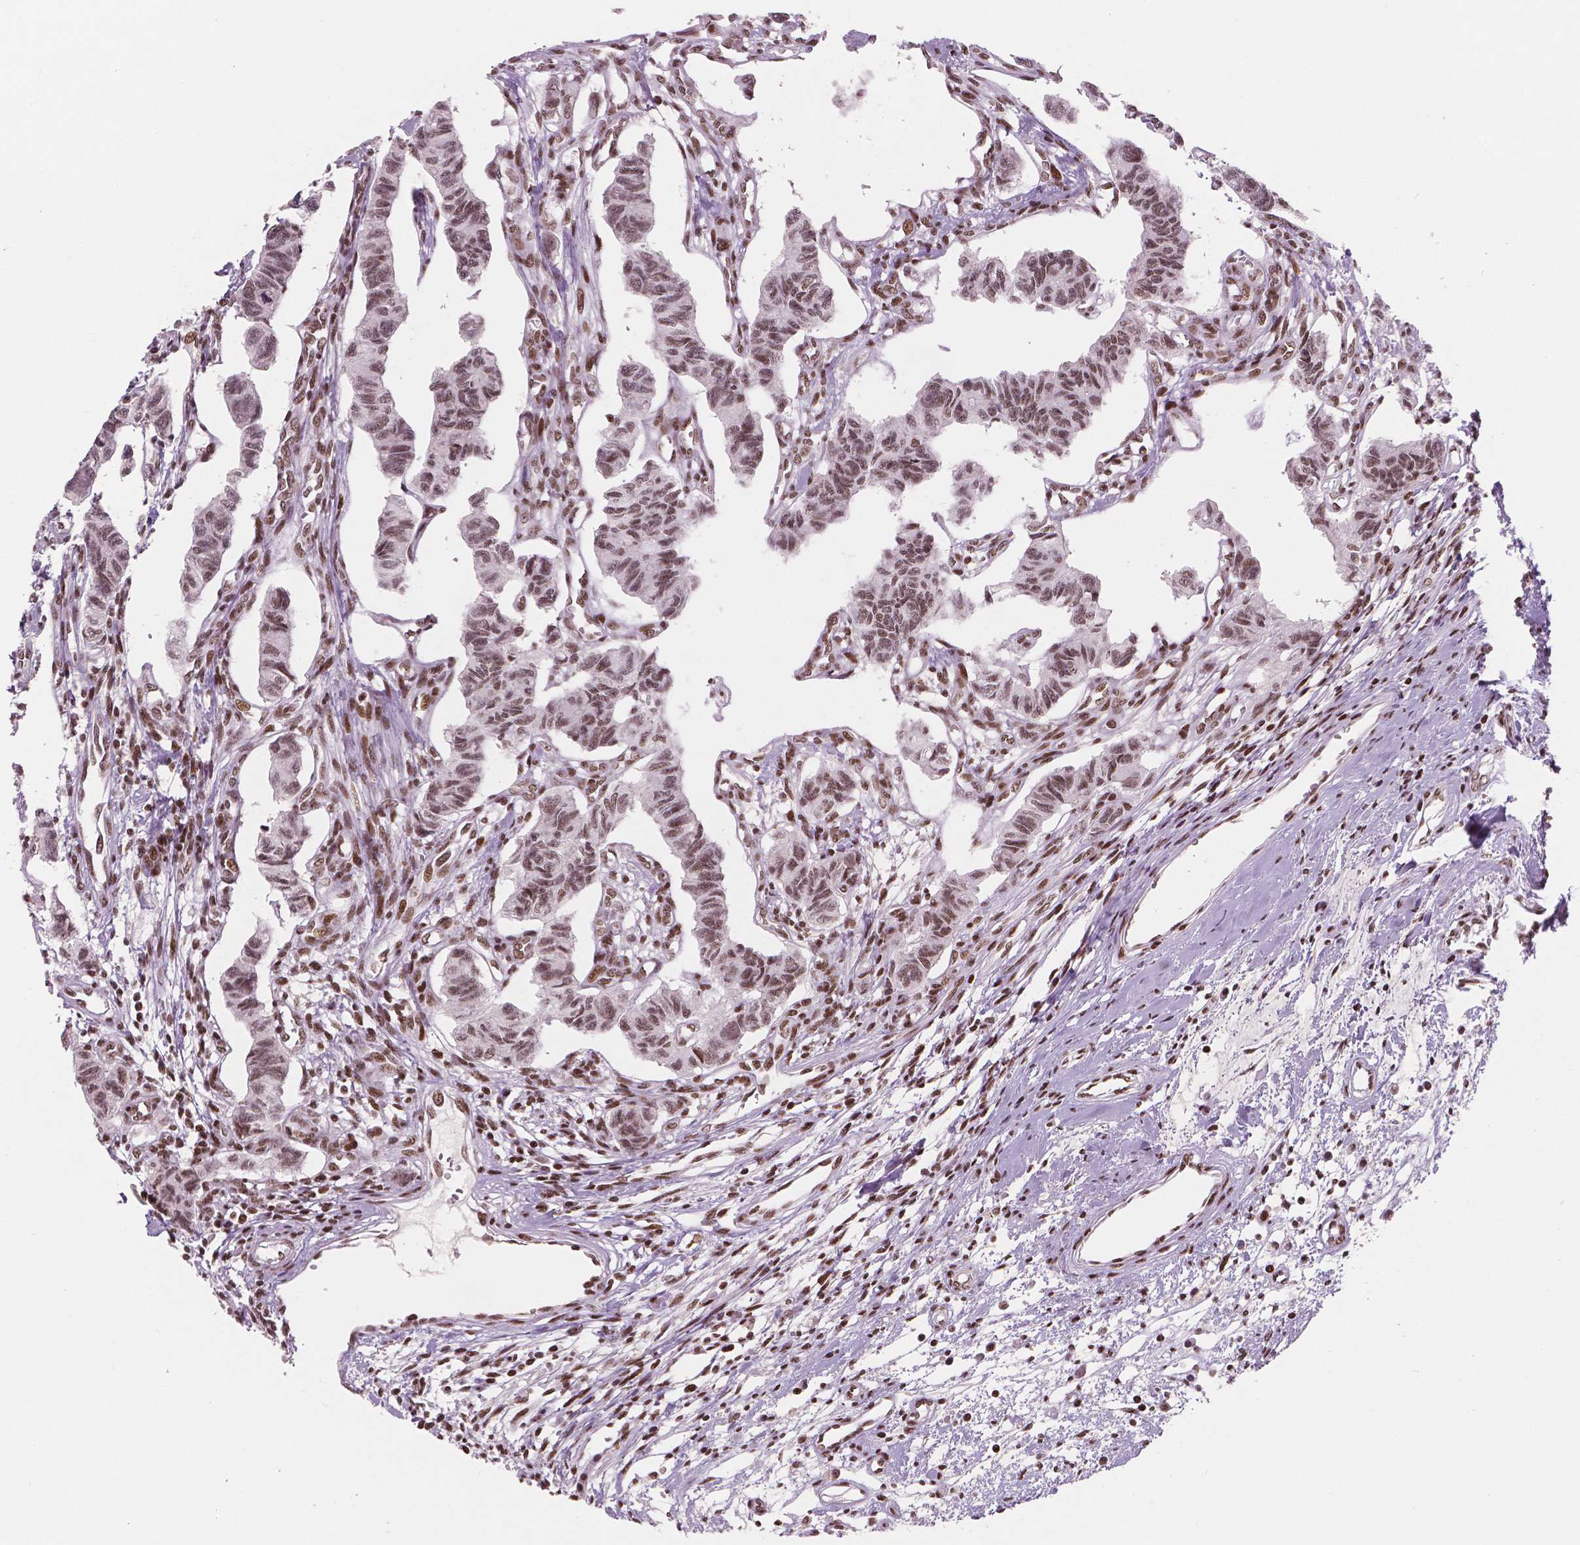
{"staining": {"intensity": "moderate", "quantity": ">75%", "location": "nuclear"}, "tissue": "carcinoid", "cell_type": "Tumor cells", "image_type": "cancer", "snomed": [{"axis": "morphology", "description": "Carcinoid, malignant, NOS"}, {"axis": "topography", "description": "Kidney"}], "caption": "The immunohistochemical stain labels moderate nuclear expression in tumor cells of carcinoid tissue. (DAB (3,3'-diaminobenzidine) IHC with brightfield microscopy, high magnification).", "gene": "BRD4", "patient": {"sex": "female", "age": 41}}